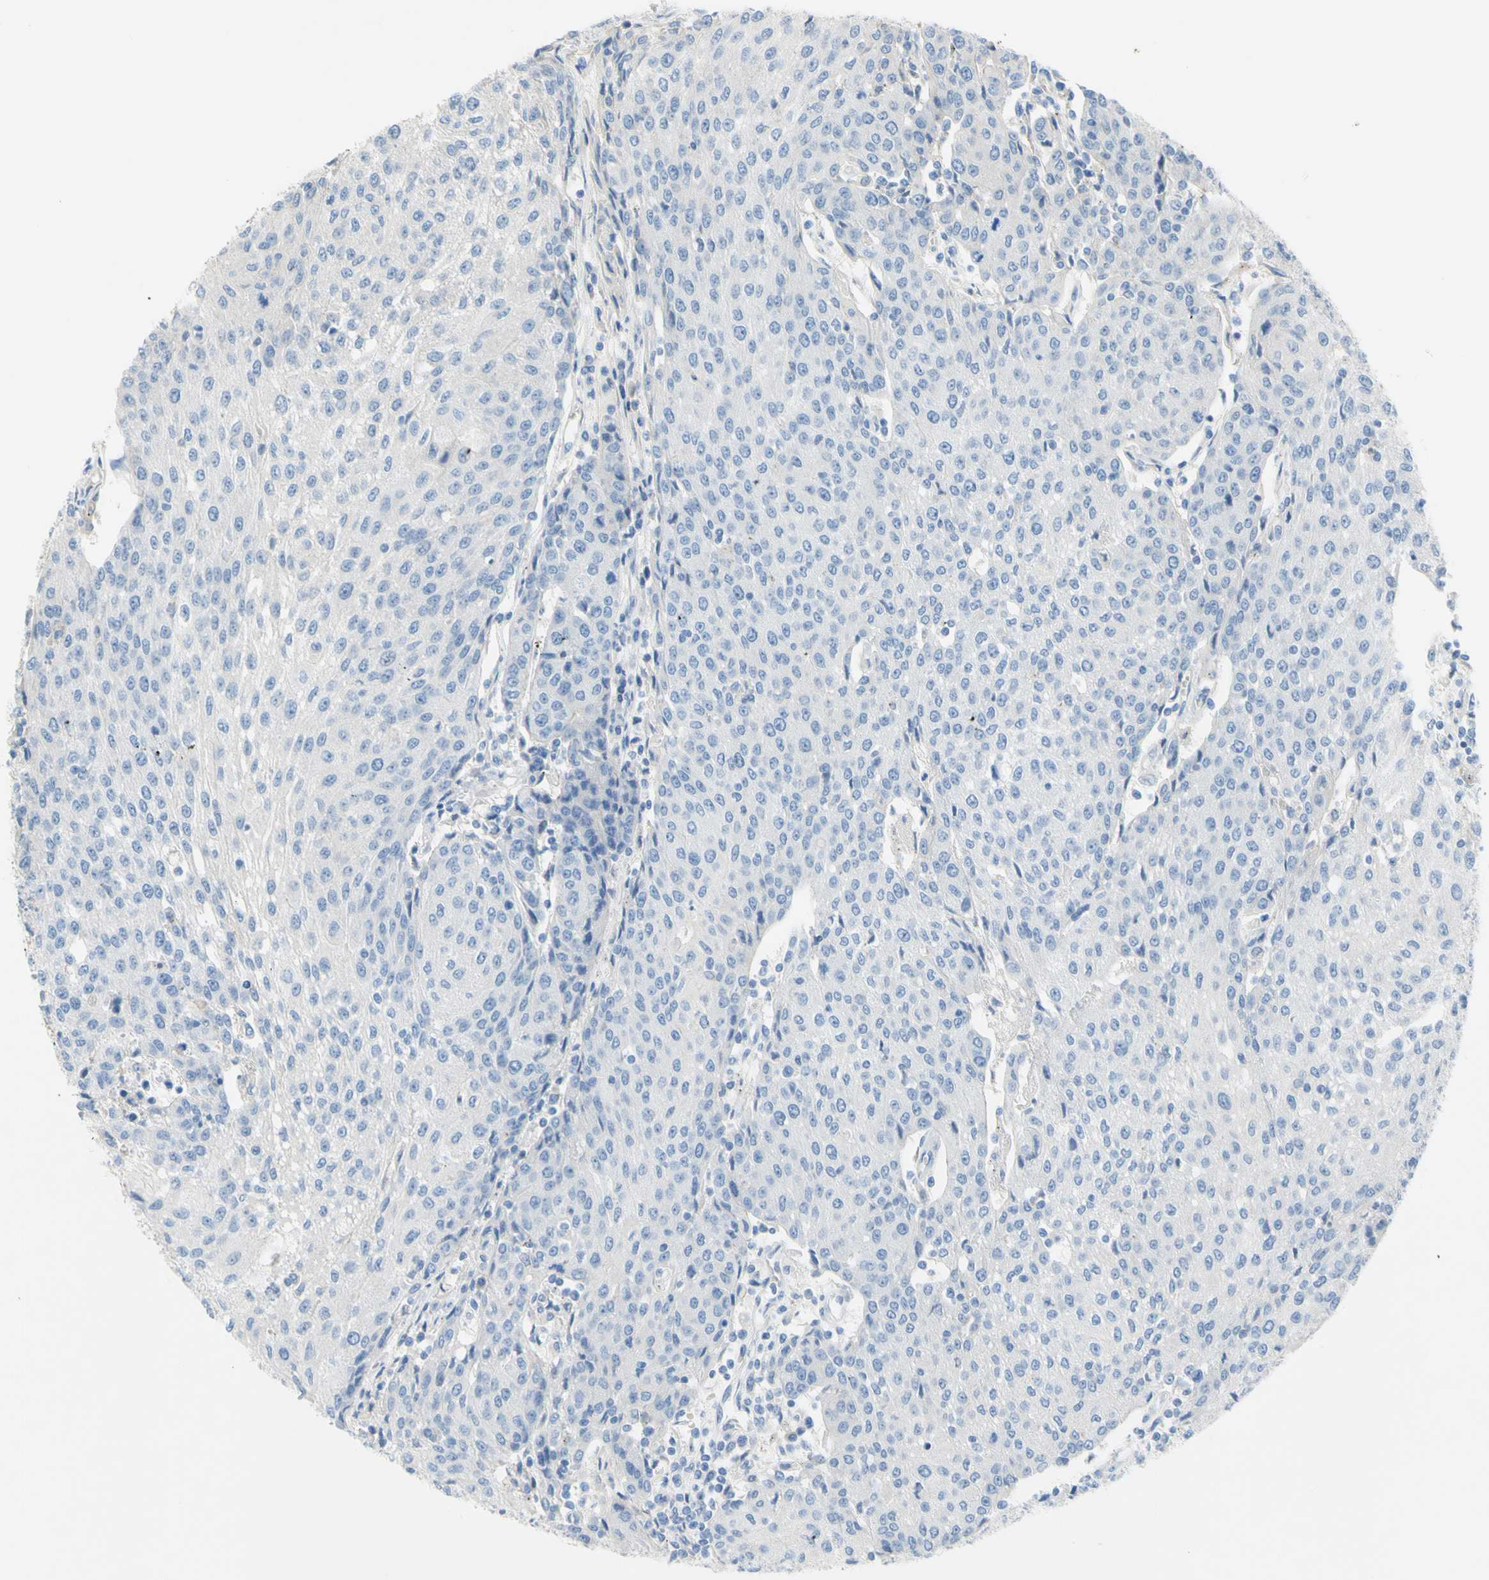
{"staining": {"intensity": "negative", "quantity": "none", "location": "none"}, "tissue": "urothelial cancer", "cell_type": "Tumor cells", "image_type": "cancer", "snomed": [{"axis": "morphology", "description": "Urothelial carcinoma, High grade"}, {"axis": "topography", "description": "Urinary bladder"}], "caption": "An immunohistochemistry histopathology image of urothelial carcinoma (high-grade) is shown. There is no staining in tumor cells of urothelial carcinoma (high-grade).", "gene": "TMEM59L", "patient": {"sex": "female", "age": 85}}